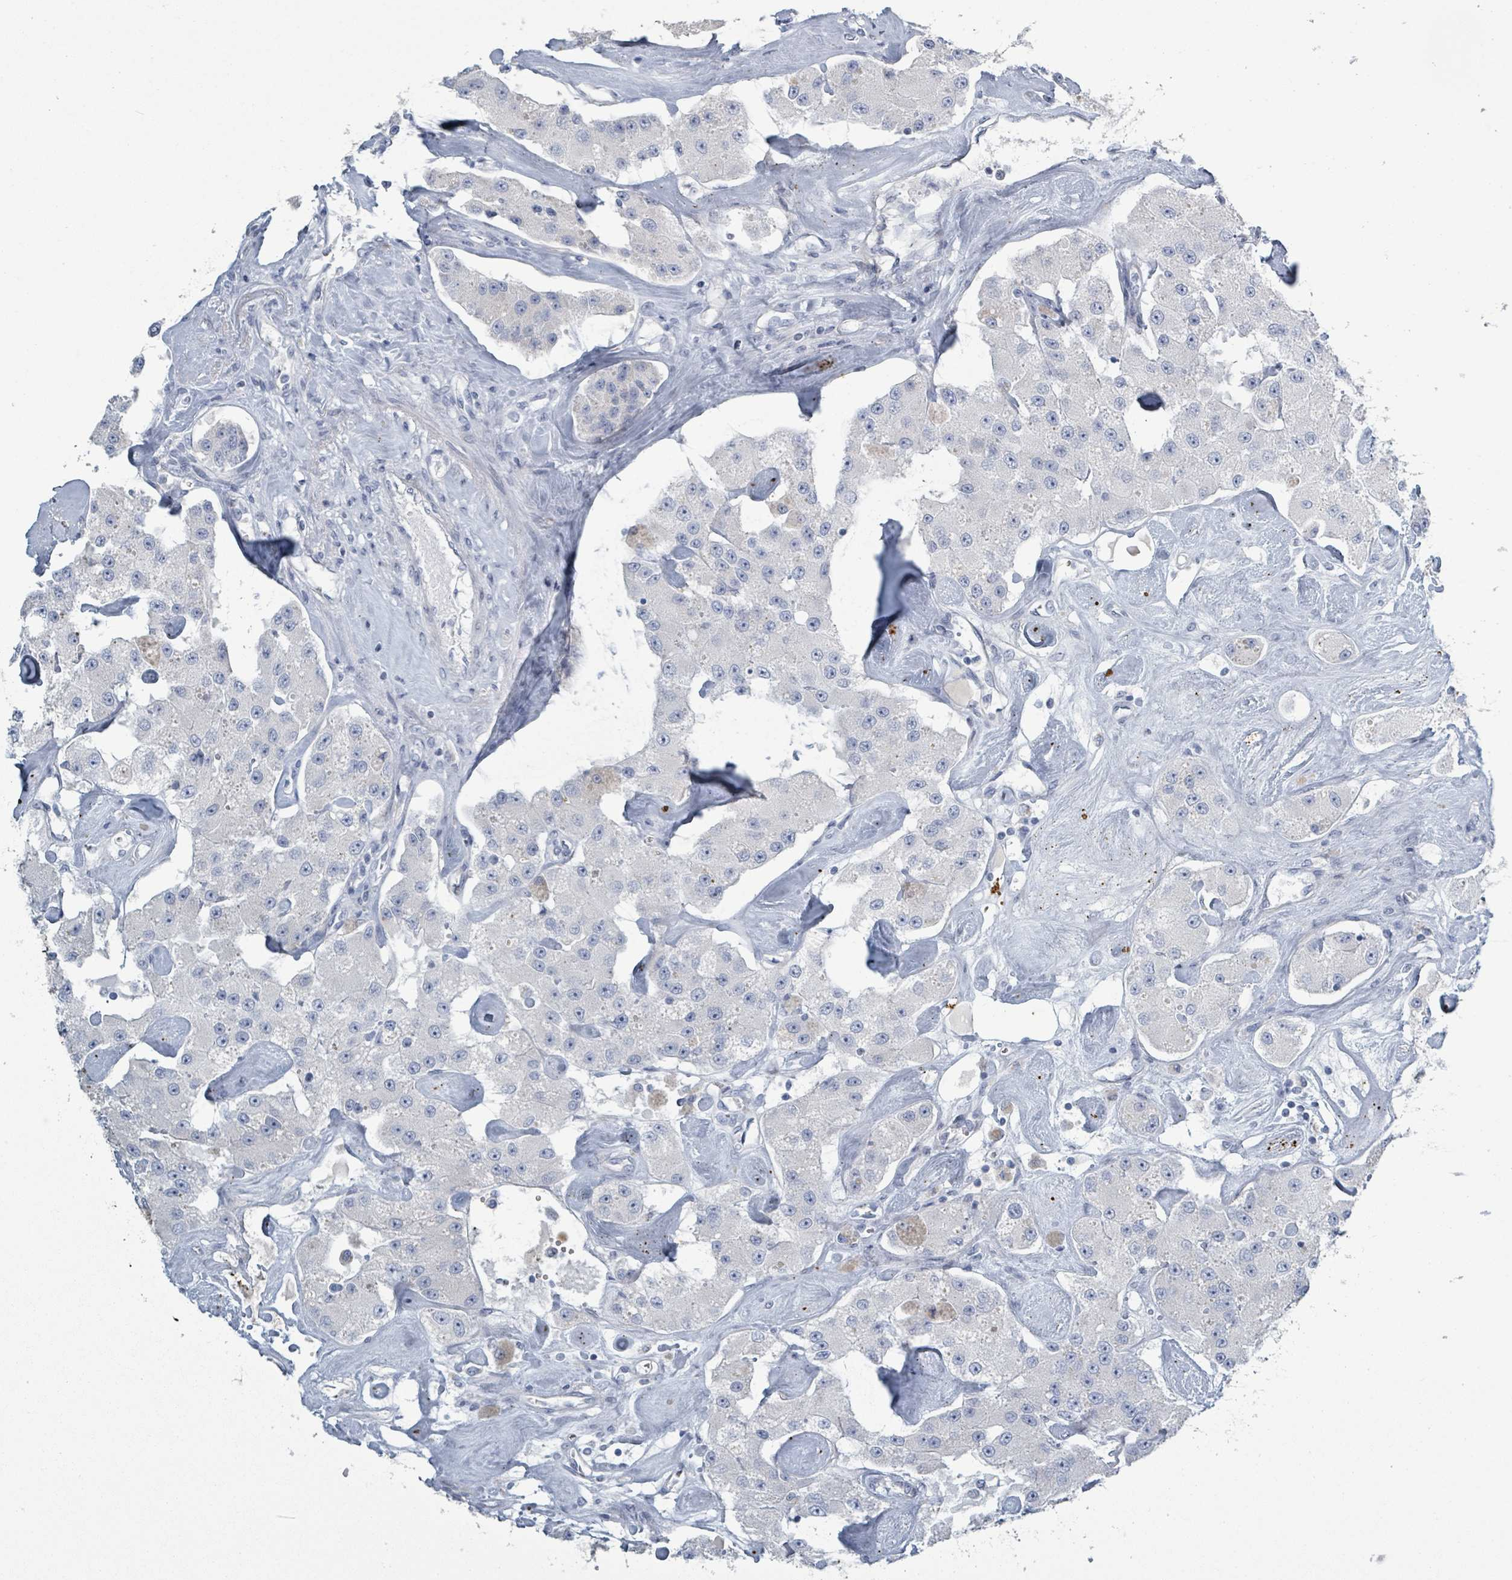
{"staining": {"intensity": "negative", "quantity": "none", "location": "none"}, "tissue": "carcinoid", "cell_type": "Tumor cells", "image_type": "cancer", "snomed": [{"axis": "morphology", "description": "Carcinoid, malignant, NOS"}, {"axis": "topography", "description": "Pancreas"}], "caption": "This is an IHC histopathology image of carcinoid. There is no positivity in tumor cells.", "gene": "RAB33B", "patient": {"sex": "male", "age": 41}}